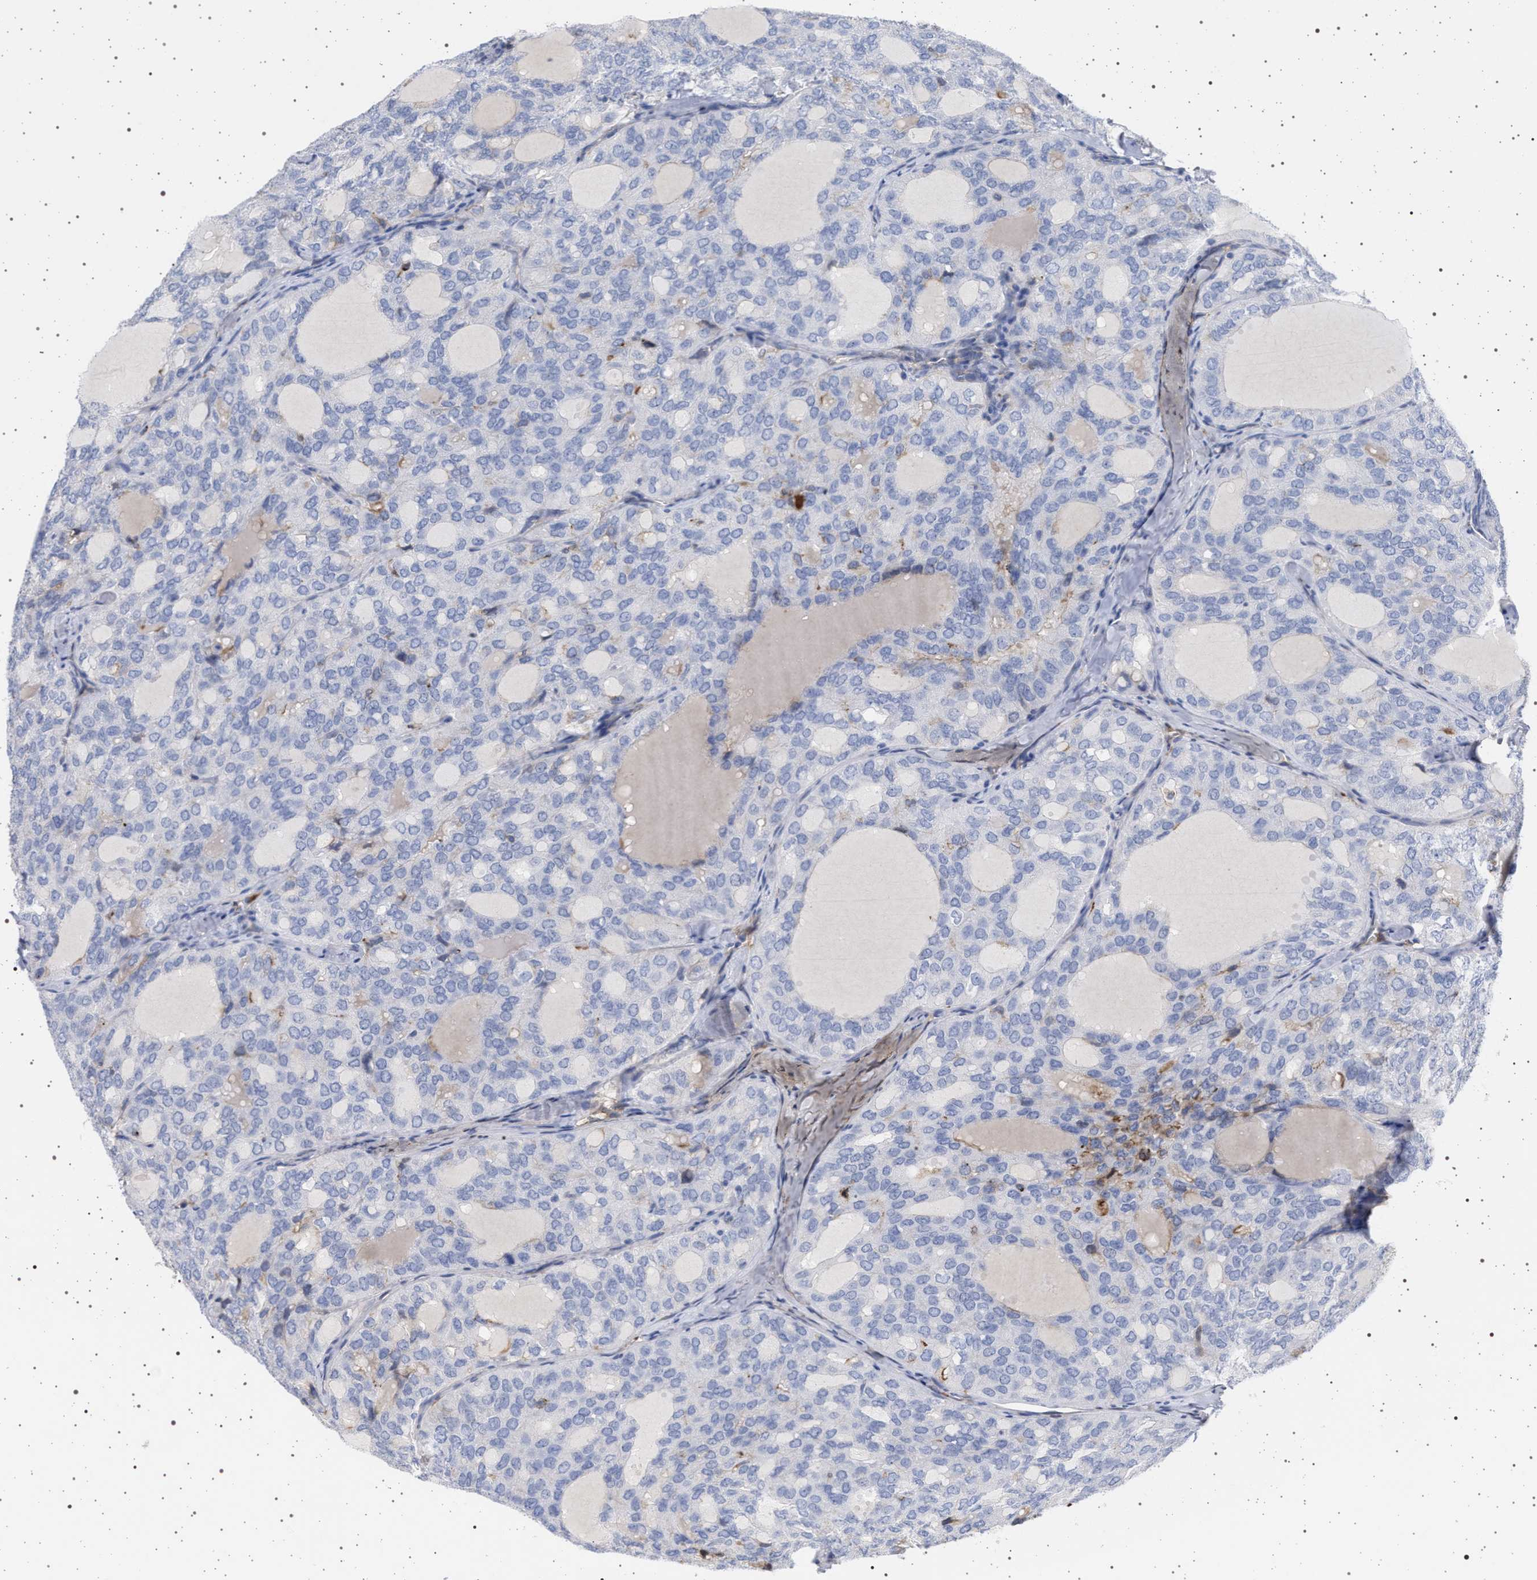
{"staining": {"intensity": "negative", "quantity": "none", "location": "none"}, "tissue": "thyroid cancer", "cell_type": "Tumor cells", "image_type": "cancer", "snomed": [{"axis": "morphology", "description": "Follicular adenoma carcinoma, NOS"}, {"axis": "topography", "description": "Thyroid gland"}], "caption": "High power microscopy micrograph of an IHC histopathology image of thyroid follicular adenoma carcinoma, revealing no significant expression in tumor cells.", "gene": "PLG", "patient": {"sex": "male", "age": 75}}